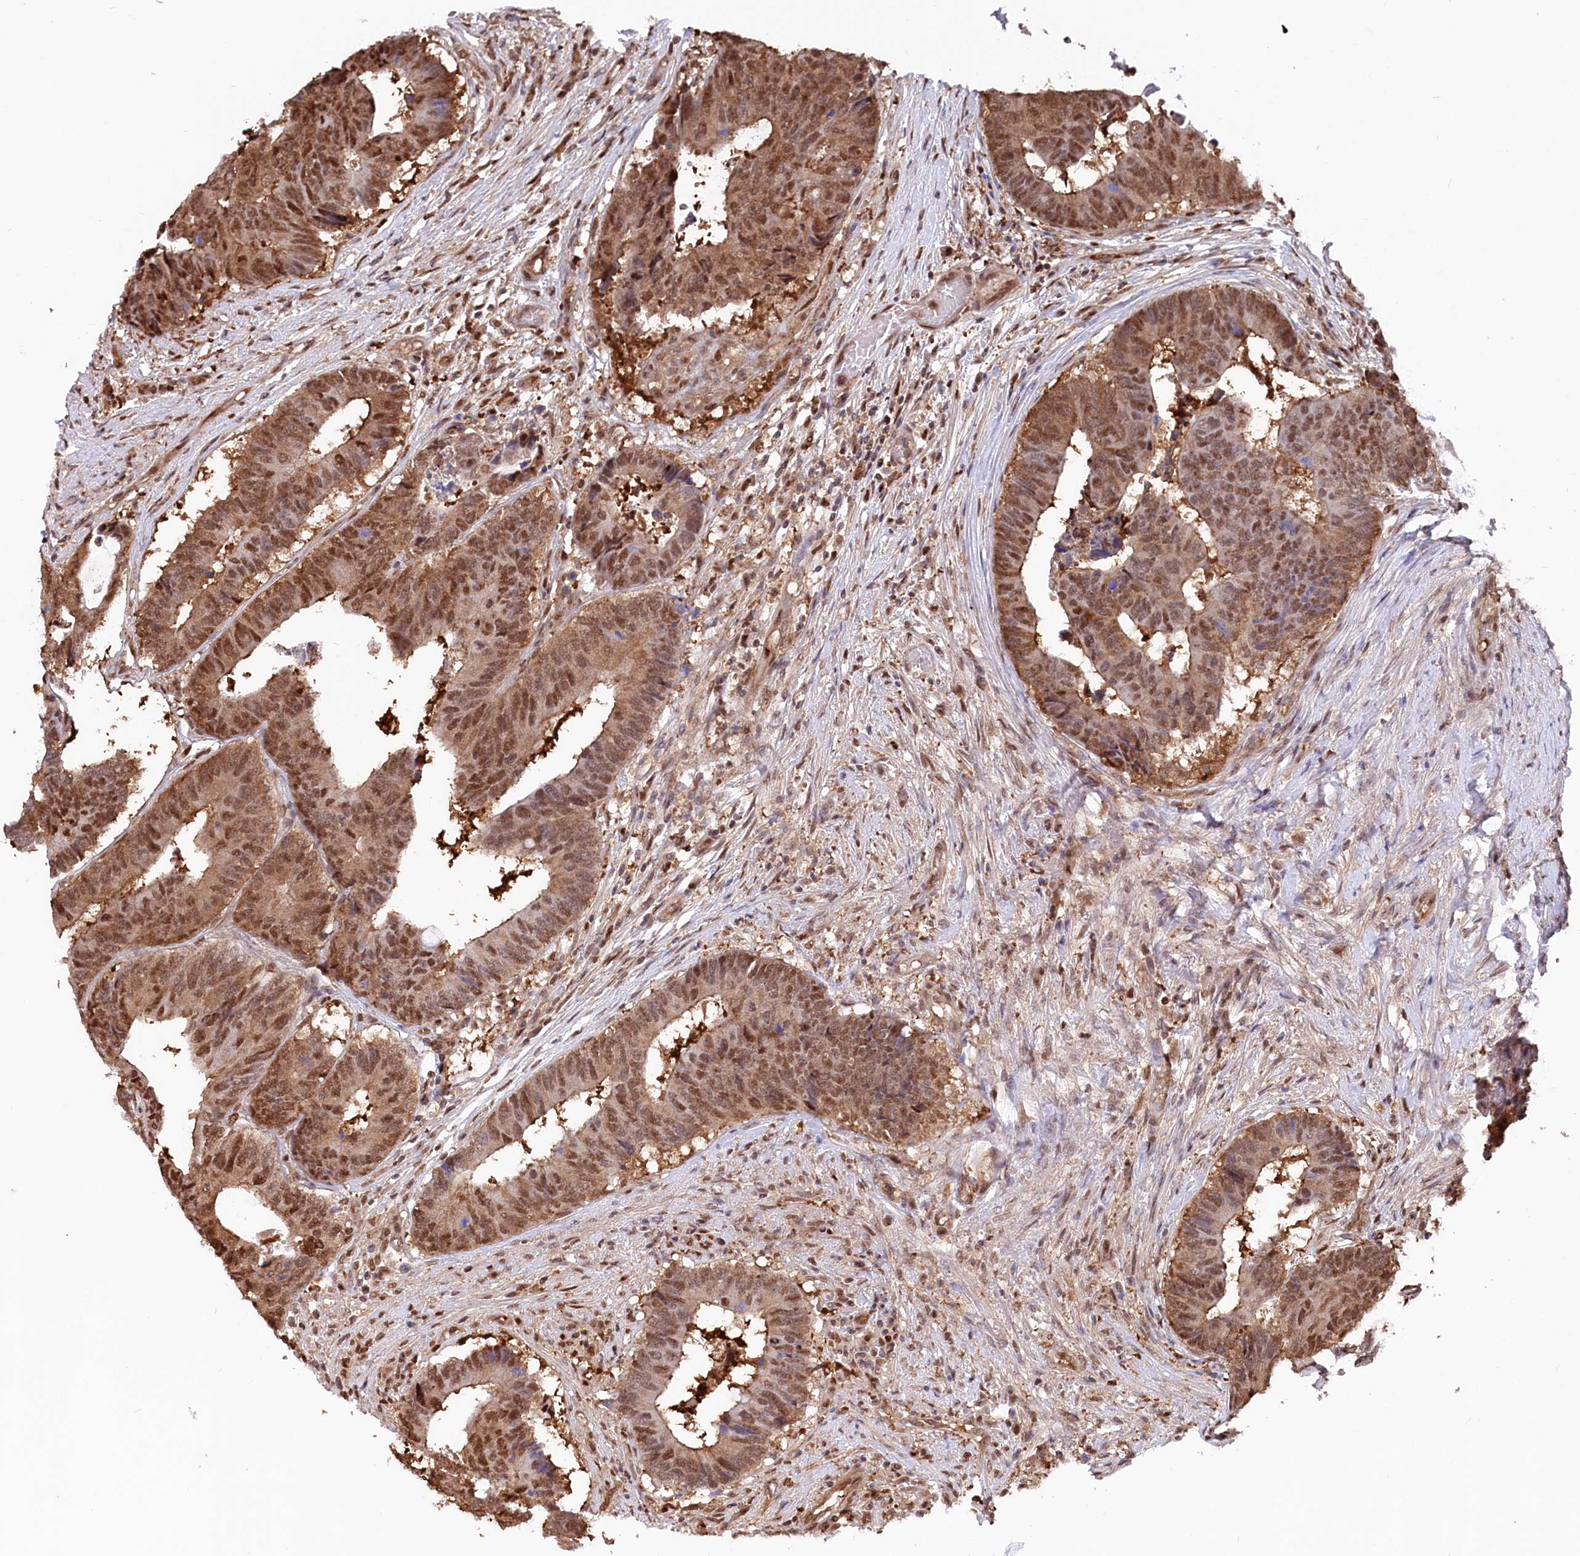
{"staining": {"intensity": "moderate", "quantity": ">75%", "location": "cytoplasmic/membranous,nuclear"}, "tissue": "colorectal cancer", "cell_type": "Tumor cells", "image_type": "cancer", "snomed": [{"axis": "morphology", "description": "Adenocarcinoma, NOS"}, {"axis": "topography", "description": "Rectum"}], "caption": "There is medium levels of moderate cytoplasmic/membranous and nuclear positivity in tumor cells of colorectal adenocarcinoma, as demonstrated by immunohistochemical staining (brown color).", "gene": "PSMA1", "patient": {"sex": "male", "age": 84}}